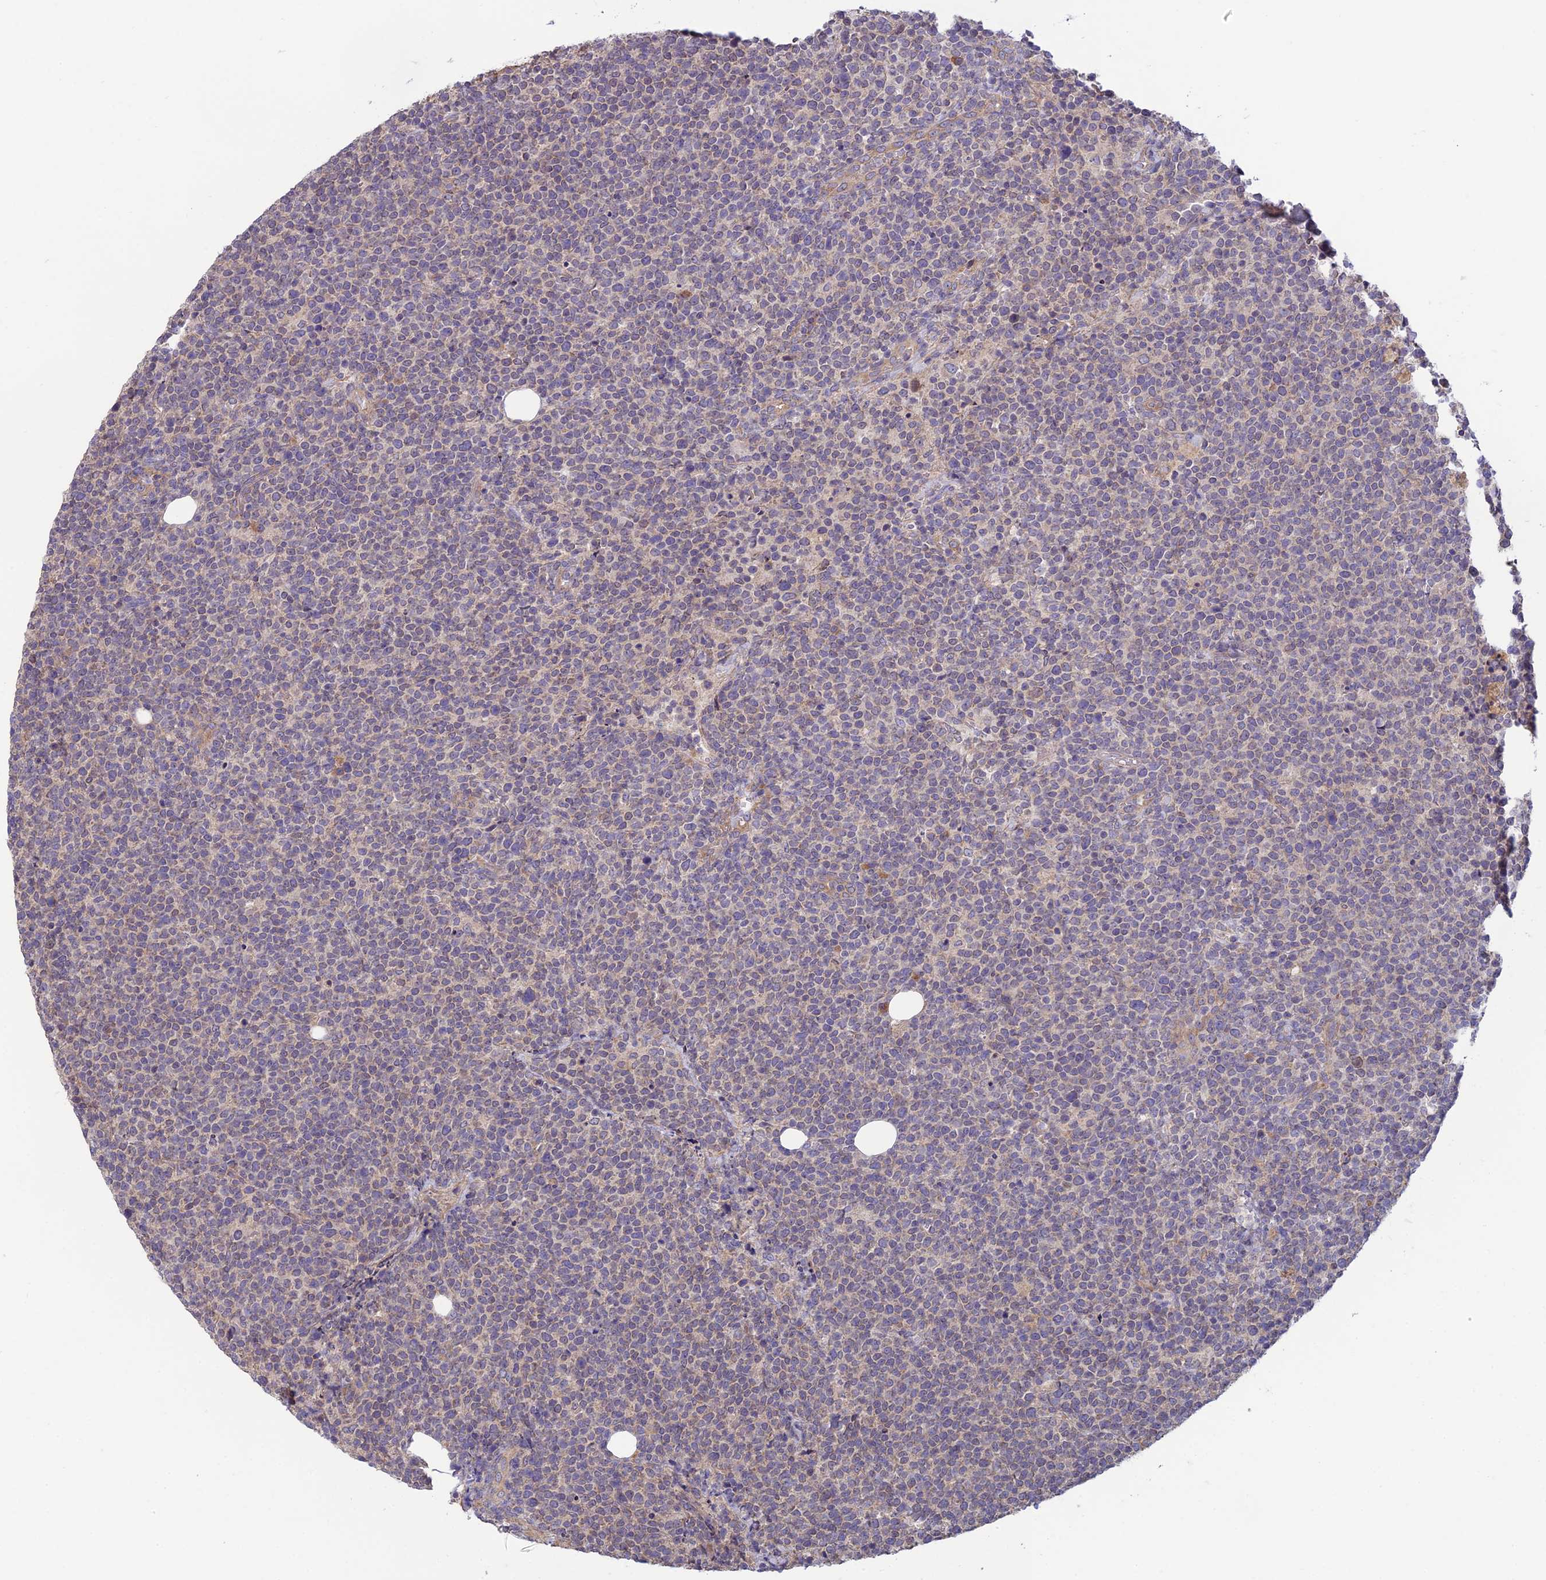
{"staining": {"intensity": "weak", "quantity": "<25%", "location": "cytoplasmic/membranous"}, "tissue": "lymphoma", "cell_type": "Tumor cells", "image_type": "cancer", "snomed": [{"axis": "morphology", "description": "Malignant lymphoma, non-Hodgkin's type, High grade"}, {"axis": "topography", "description": "Lymph node"}], "caption": "A high-resolution histopathology image shows immunohistochemistry (IHC) staining of lymphoma, which displays no significant positivity in tumor cells. (Immunohistochemistry, brightfield microscopy, high magnification).", "gene": "MRNIP", "patient": {"sex": "male", "age": 61}}